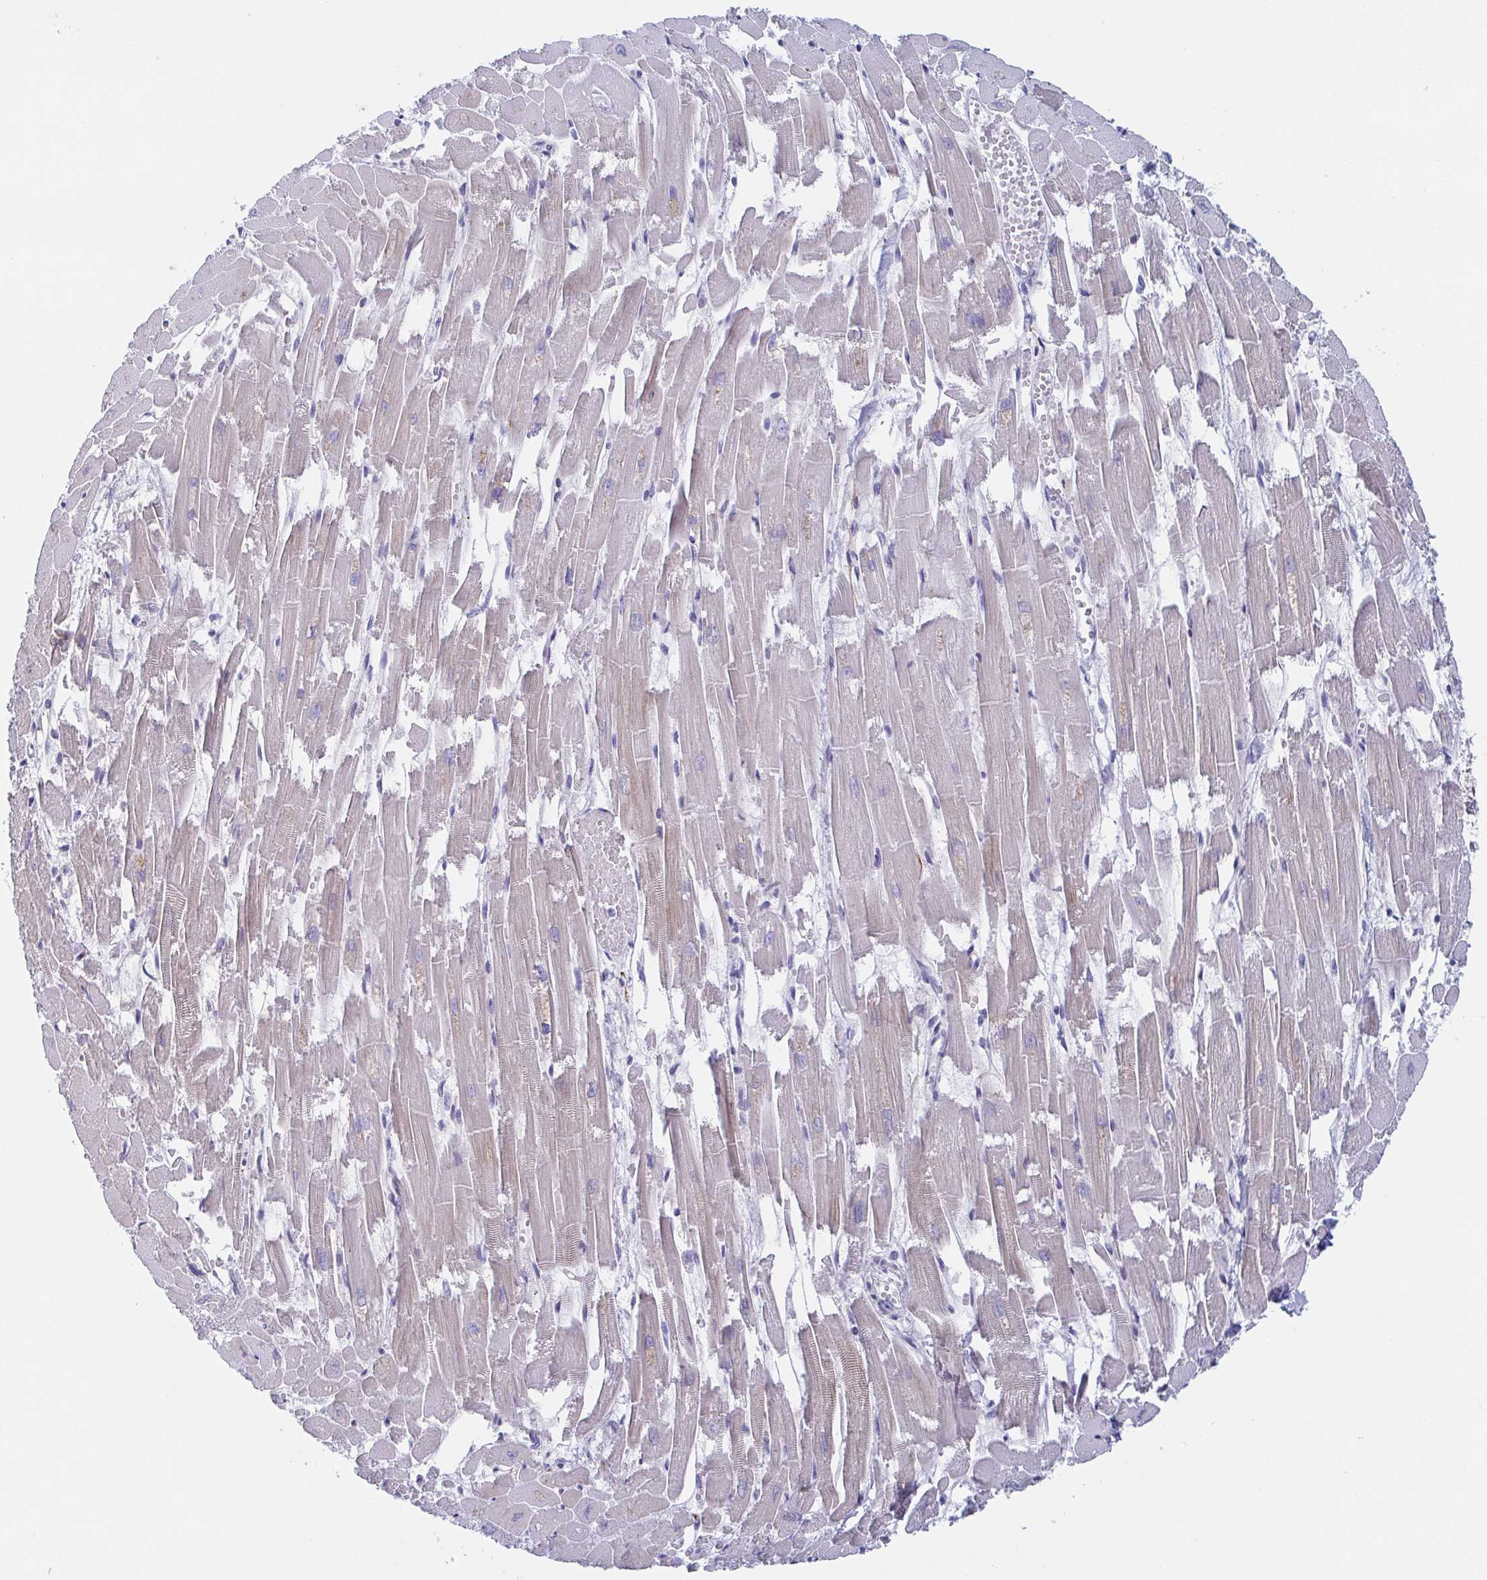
{"staining": {"intensity": "weak", "quantity": "<25%", "location": "cytoplasmic/membranous"}, "tissue": "heart muscle", "cell_type": "Cardiomyocytes", "image_type": "normal", "snomed": [{"axis": "morphology", "description": "Normal tissue, NOS"}, {"axis": "topography", "description": "Heart"}], "caption": "Immunohistochemistry (IHC) micrograph of unremarkable heart muscle: heart muscle stained with DAB demonstrates no significant protein expression in cardiomyocytes.", "gene": "DYNC1I1", "patient": {"sex": "female", "age": 52}}